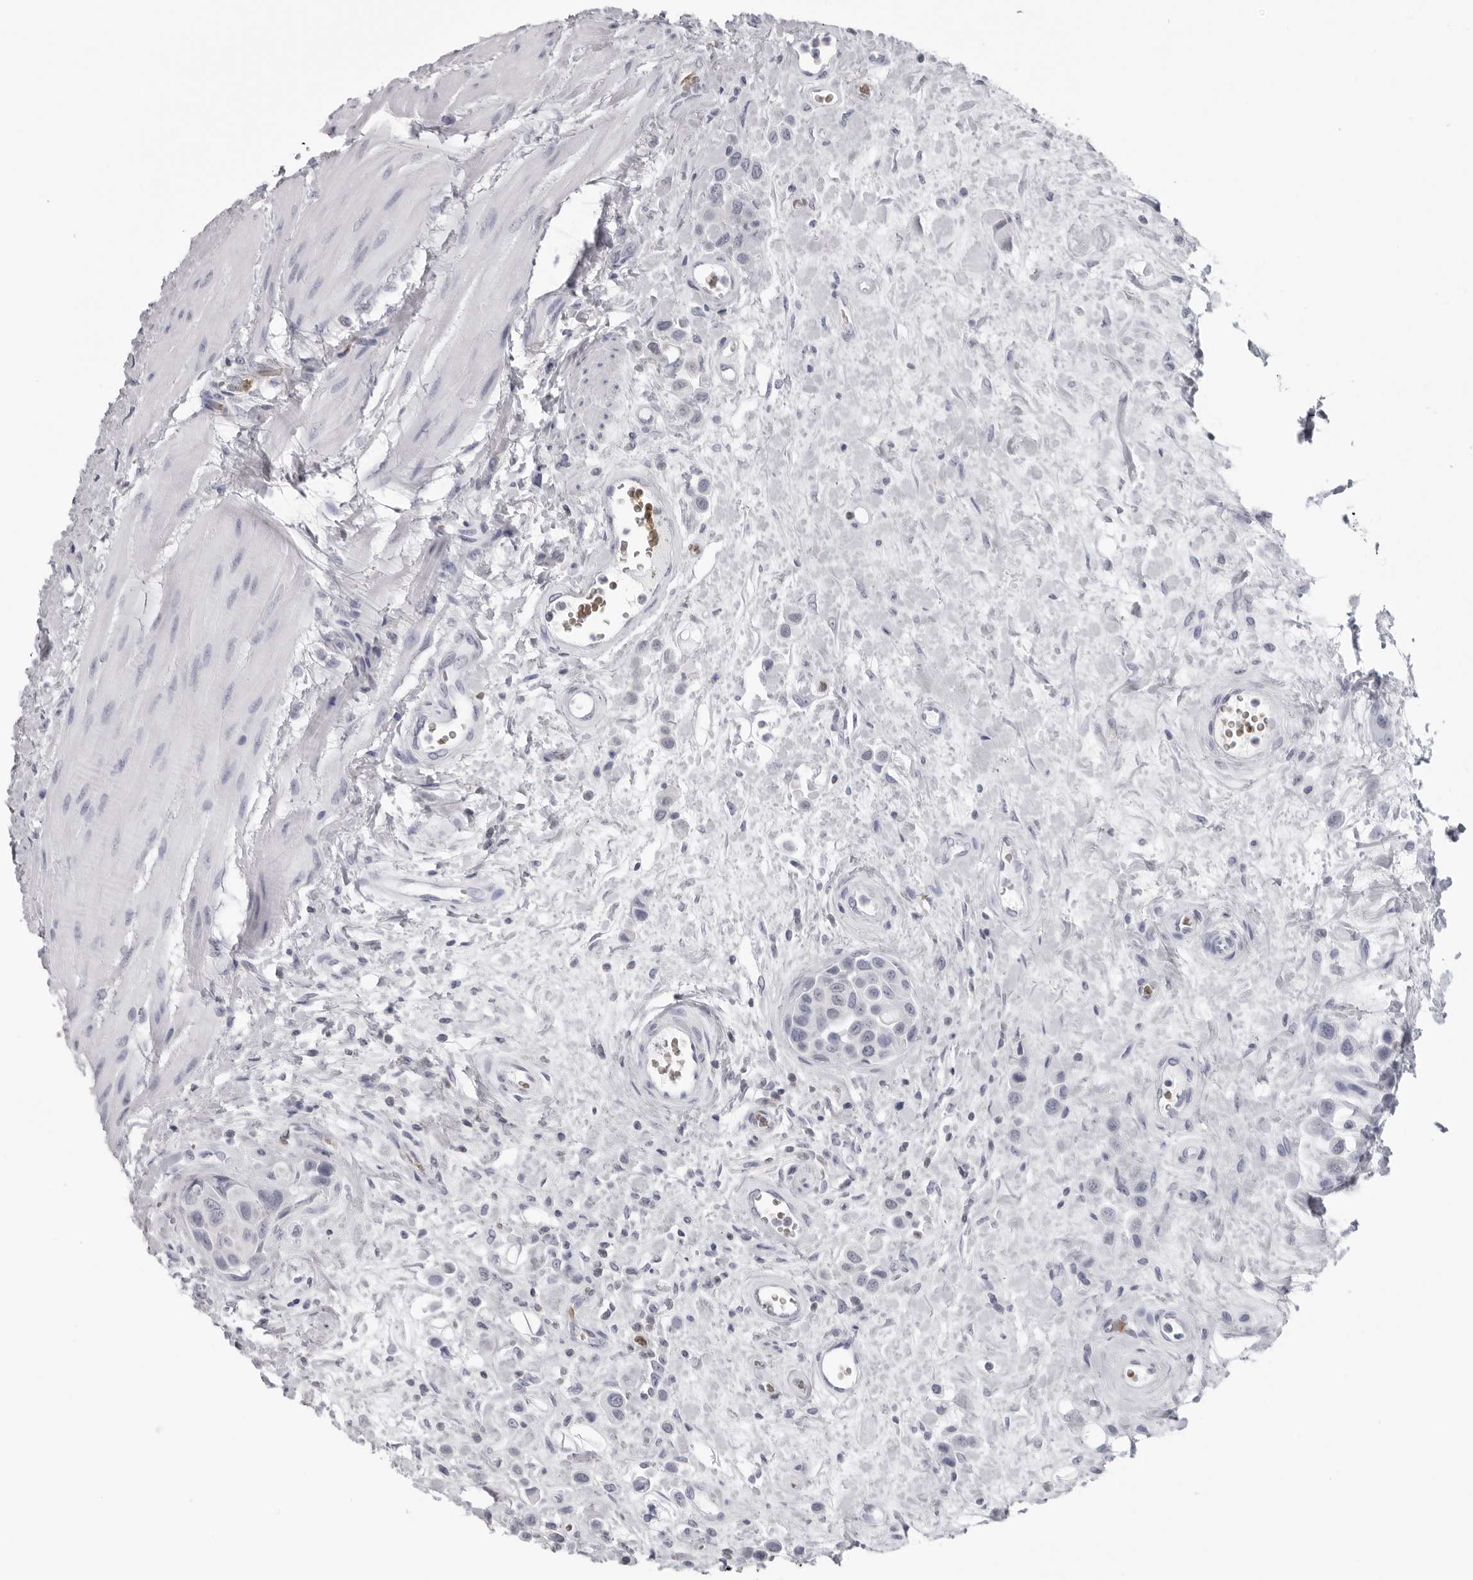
{"staining": {"intensity": "negative", "quantity": "none", "location": "none"}, "tissue": "urothelial cancer", "cell_type": "Tumor cells", "image_type": "cancer", "snomed": [{"axis": "morphology", "description": "Urothelial carcinoma, High grade"}, {"axis": "topography", "description": "Urinary bladder"}], "caption": "Tumor cells are negative for protein expression in human high-grade urothelial carcinoma.", "gene": "EPB41", "patient": {"sex": "male", "age": 50}}